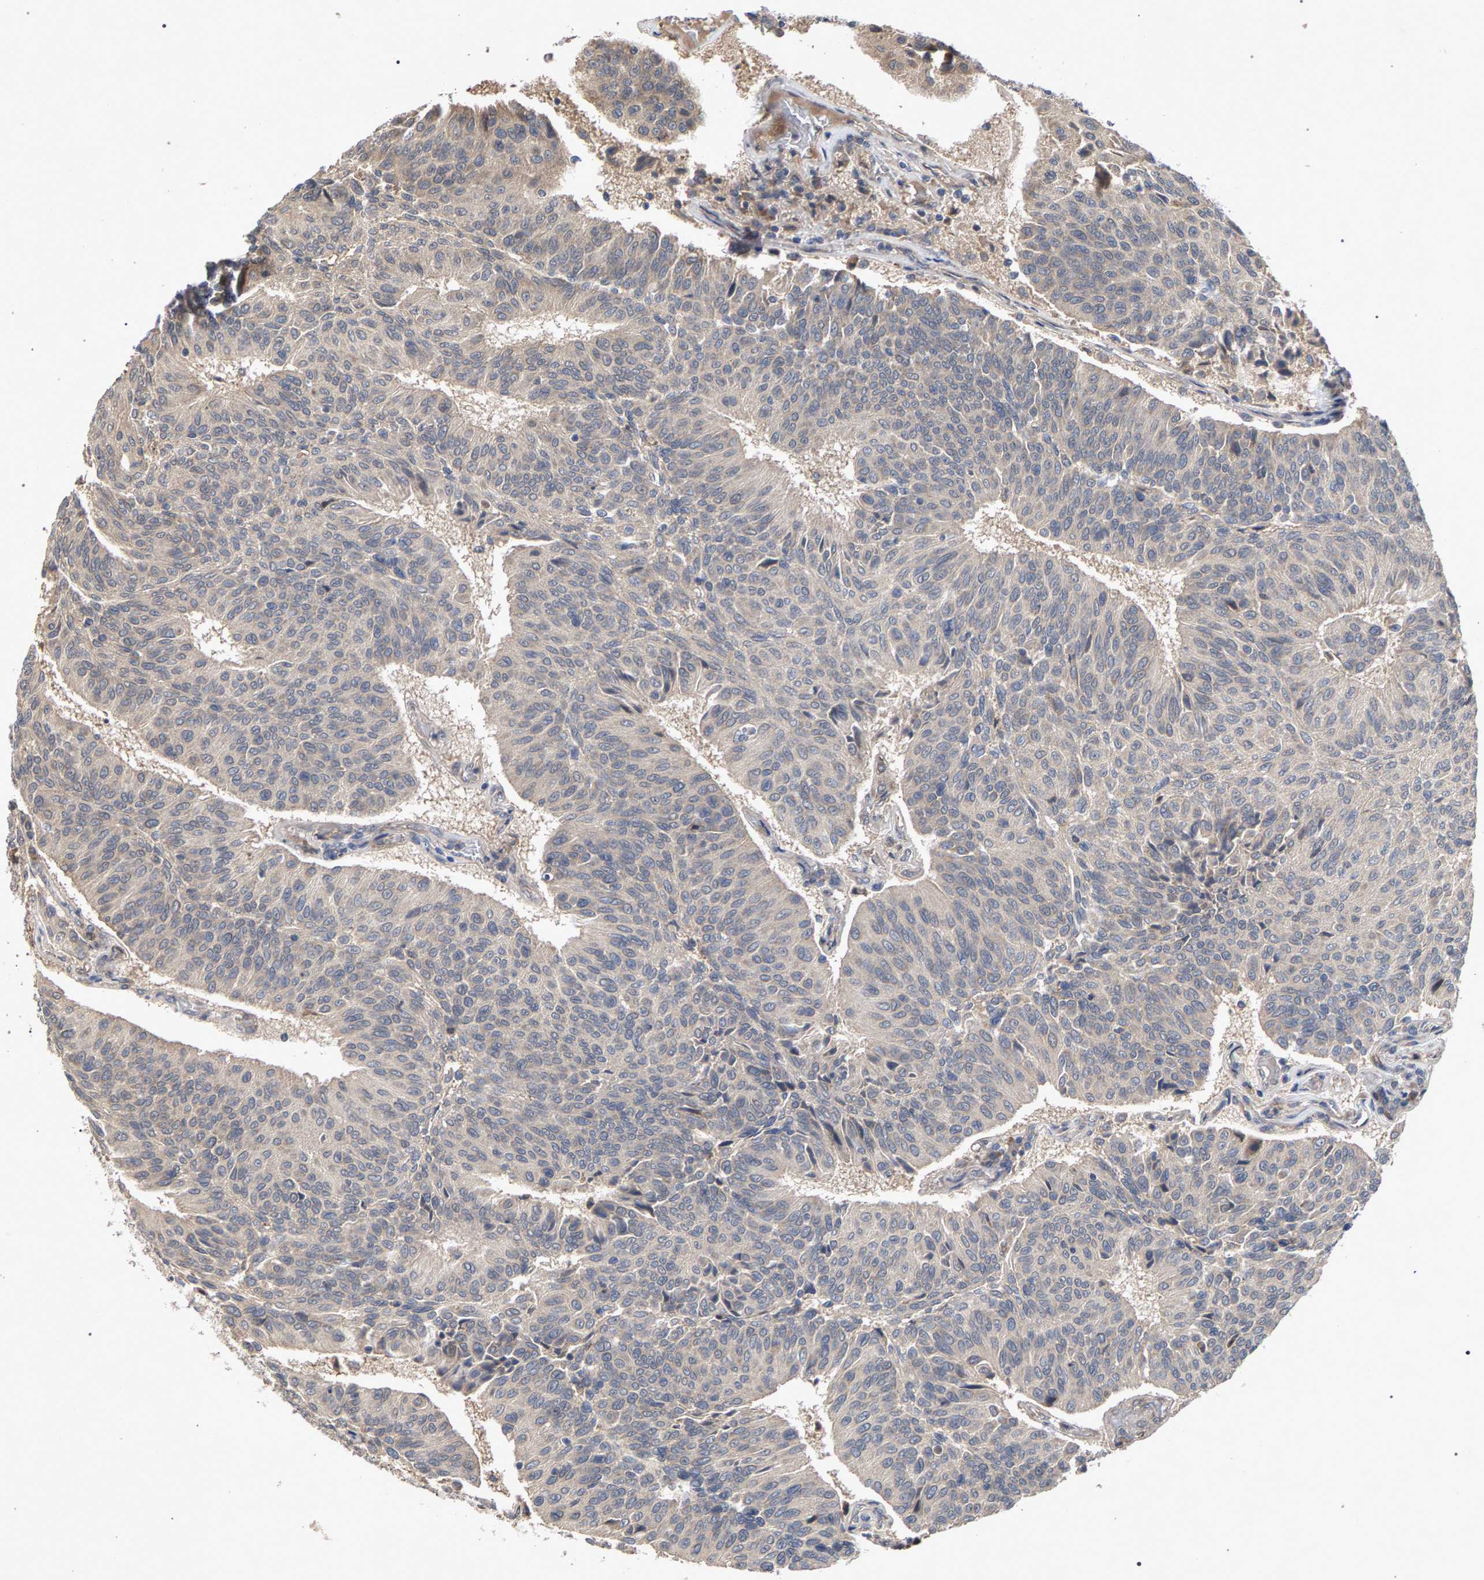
{"staining": {"intensity": "weak", "quantity": "<25%", "location": "cytoplasmic/membranous"}, "tissue": "urothelial cancer", "cell_type": "Tumor cells", "image_type": "cancer", "snomed": [{"axis": "morphology", "description": "Urothelial carcinoma, High grade"}, {"axis": "topography", "description": "Urinary bladder"}], "caption": "This is a micrograph of immunohistochemistry staining of high-grade urothelial carcinoma, which shows no positivity in tumor cells. (IHC, brightfield microscopy, high magnification).", "gene": "SLC4A4", "patient": {"sex": "male", "age": 66}}